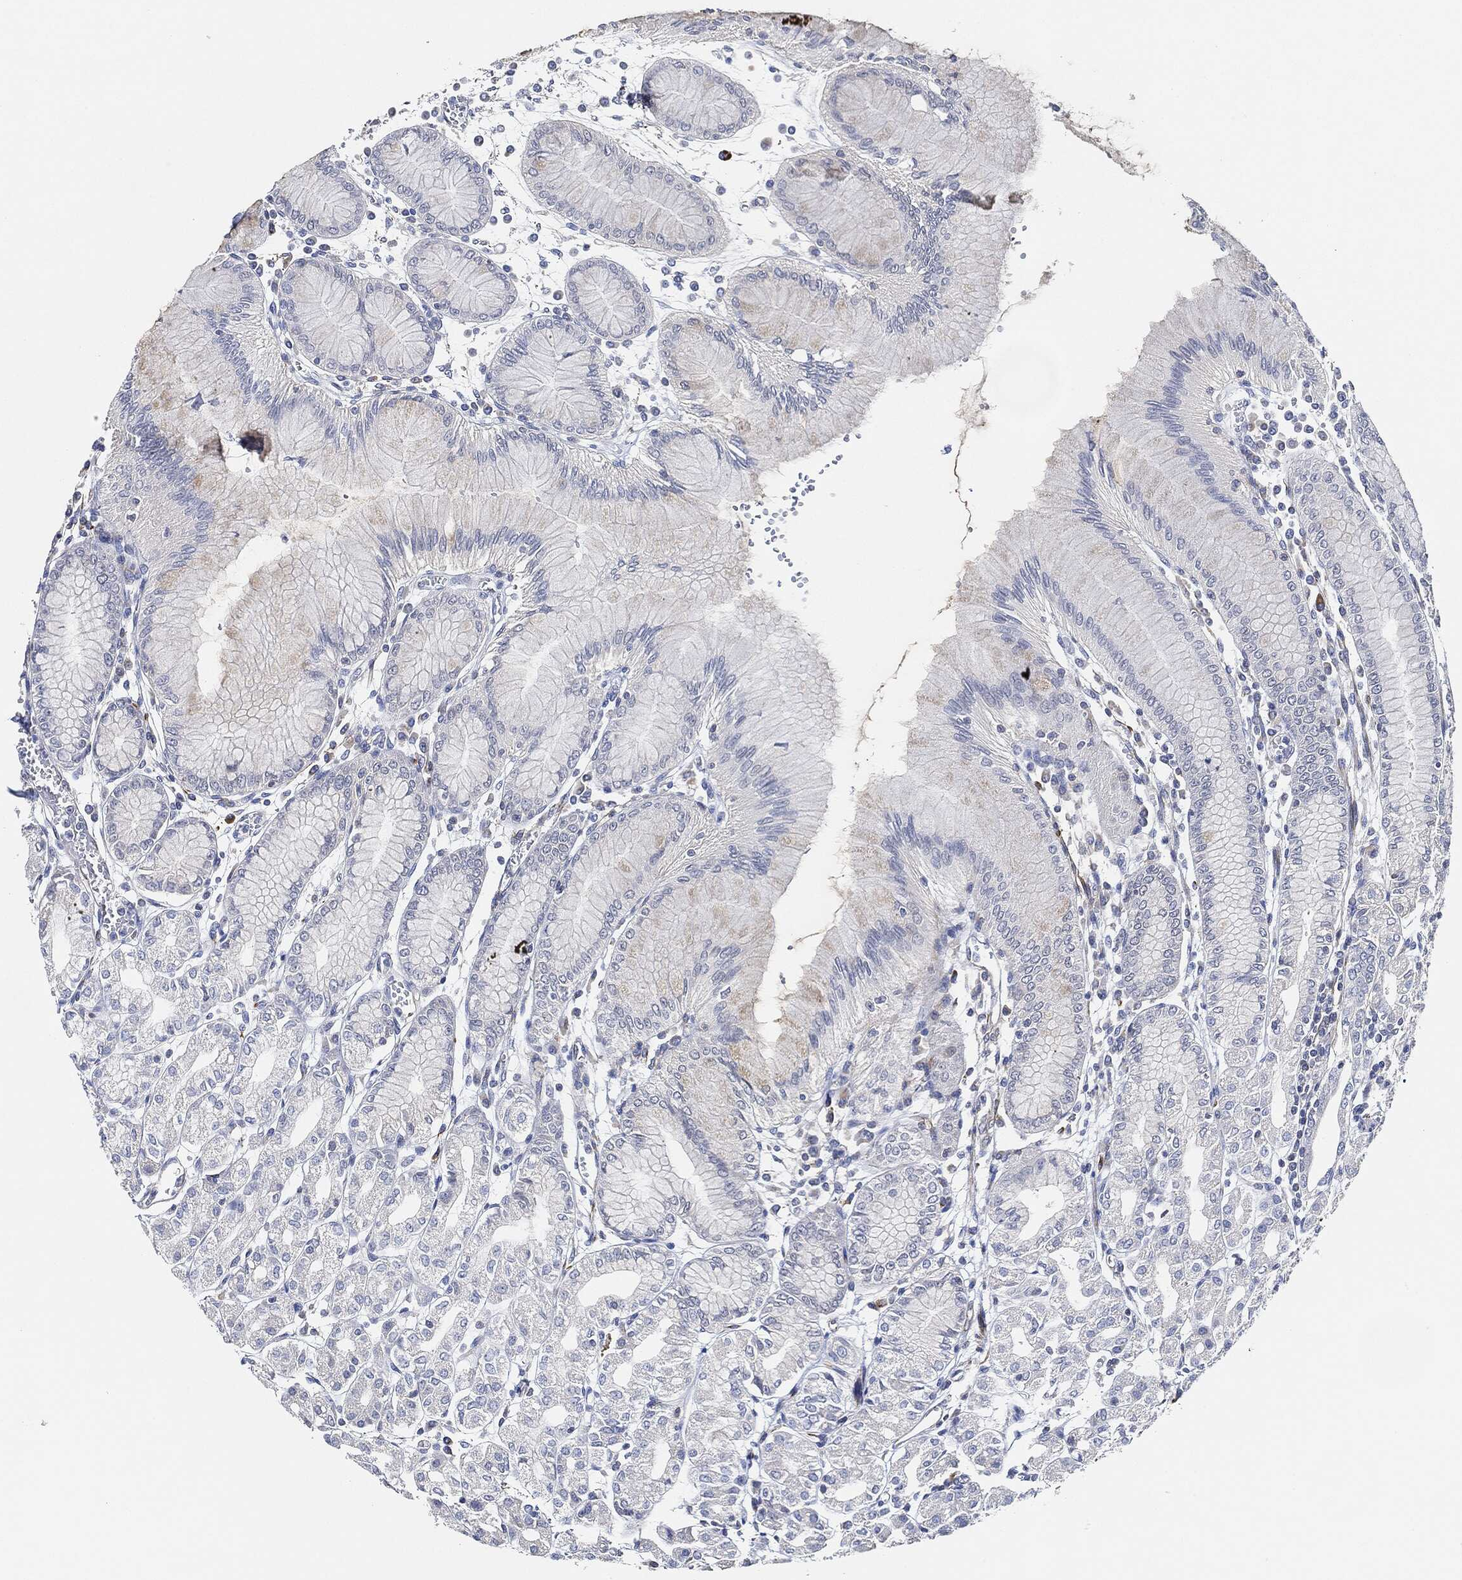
{"staining": {"intensity": "negative", "quantity": "none", "location": "none"}, "tissue": "stomach", "cell_type": "Glandular cells", "image_type": "normal", "snomed": [{"axis": "morphology", "description": "Normal tissue, NOS"}, {"axis": "topography", "description": "Skeletal muscle"}, {"axis": "topography", "description": "Stomach"}], "caption": "Immunohistochemistry micrograph of benign stomach: stomach stained with DAB (3,3'-diaminobenzidine) exhibits no significant protein expression in glandular cells. The staining was performed using DAB (3,3'-diaminobenzidine) to visualize the protein expression in brown, while the nuclei were stained in blue with hematoxylin (Magnification: 20x).", "gene": "THSD1", "patient": {"sex": "female", "age": 57}}